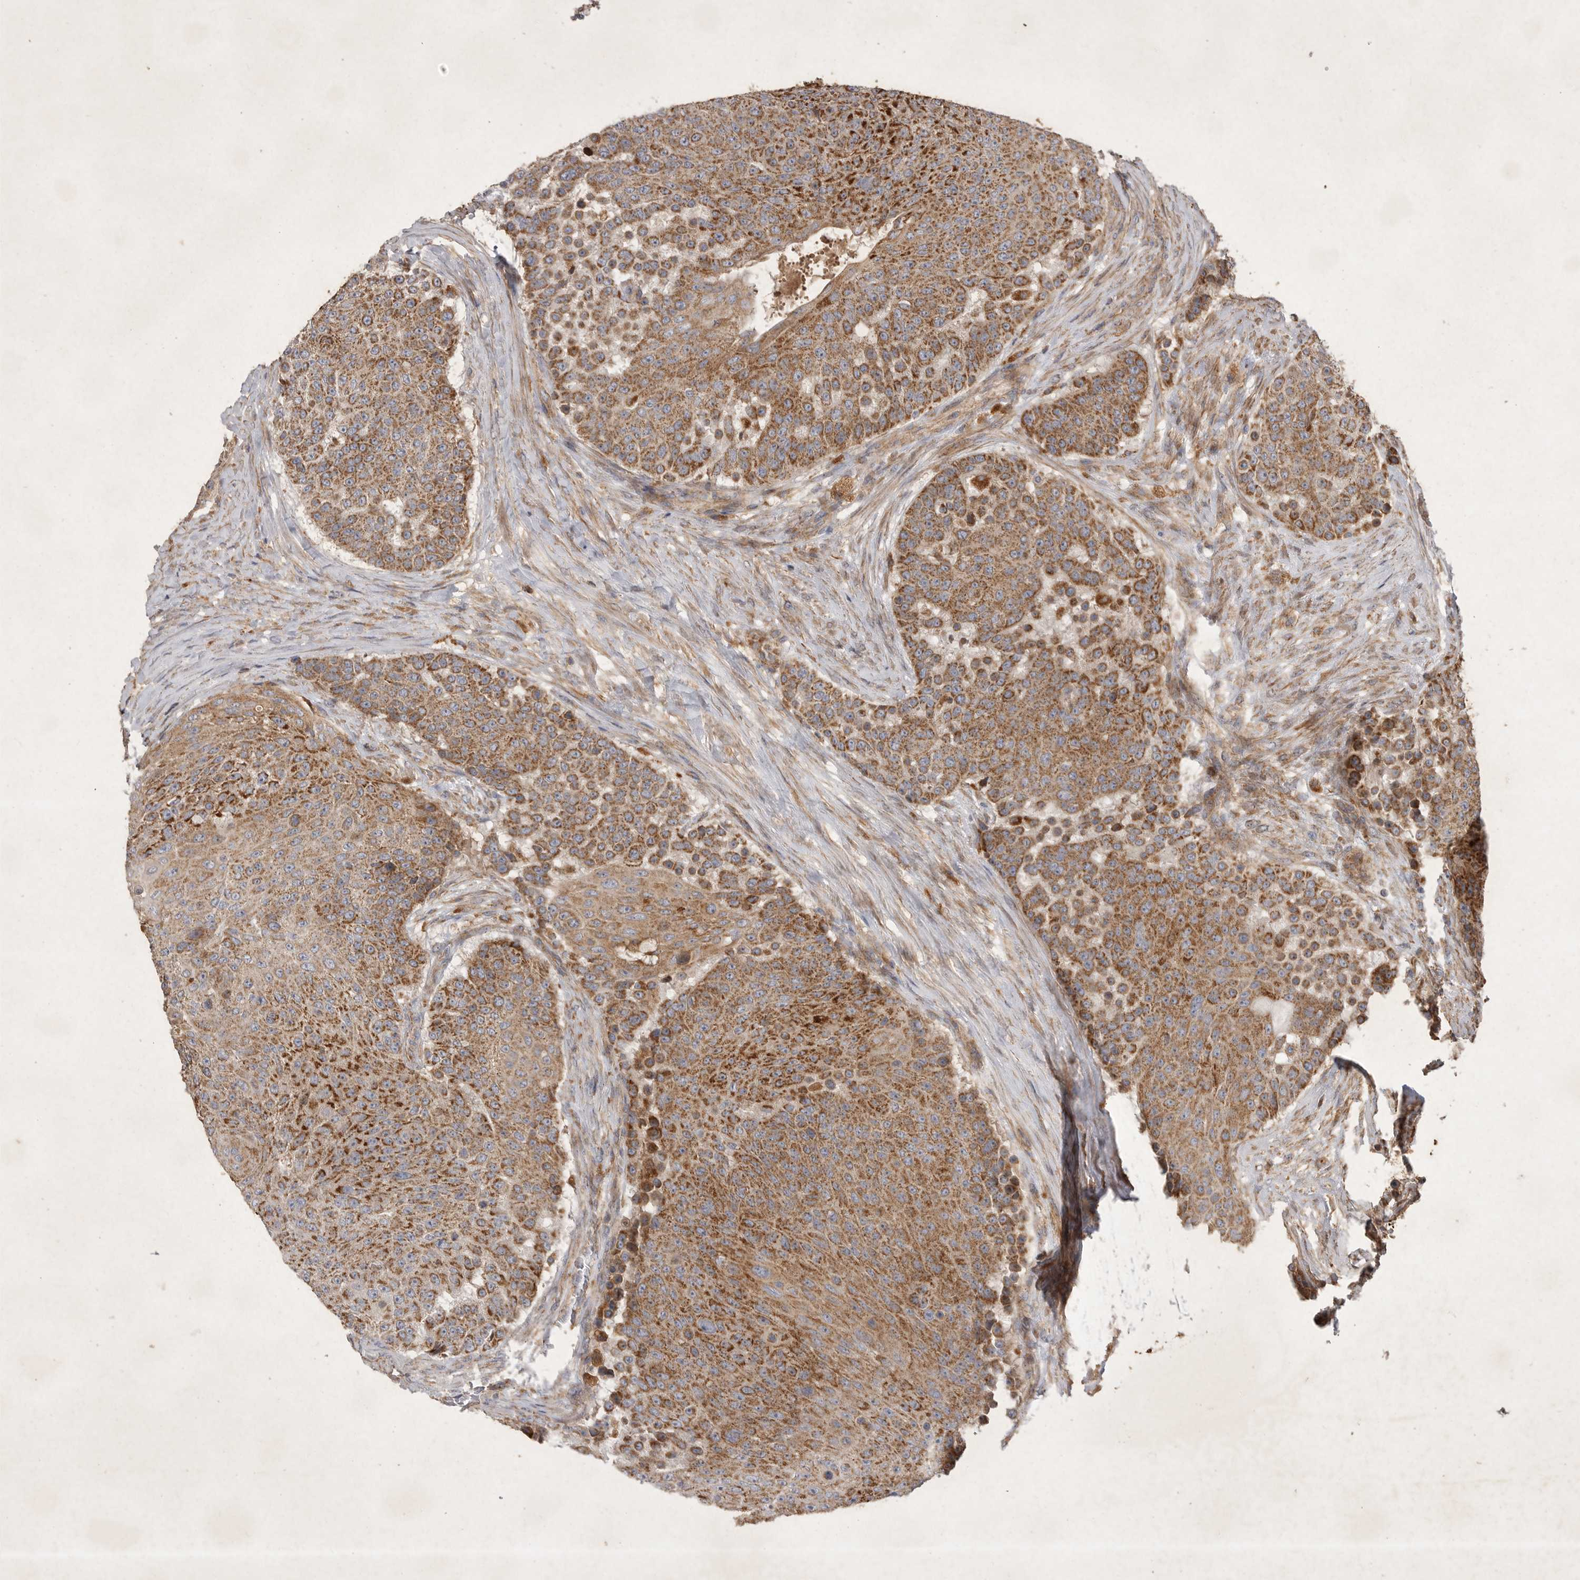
{"staining": {"intensity": "moderate", "quantity": ">75%", "location": "cytoplasmic/membranous"}, "tissue": "urothelial cancer", "cell_type": "Tumor cells", "image_type": "cancer", "snomed": [{"axis": "morphology", "description": "Urothelial carcinoma, High grade"}, {"axis": "topography", "description": "Urinary bladder"}], "caption": "Urothelial cancer stained for a protein reveals moderate cytoplasmic/membranous positivity in tumor cells.", "gene": "MRPL41", "patient": {"sex": "female", "age": 63}}